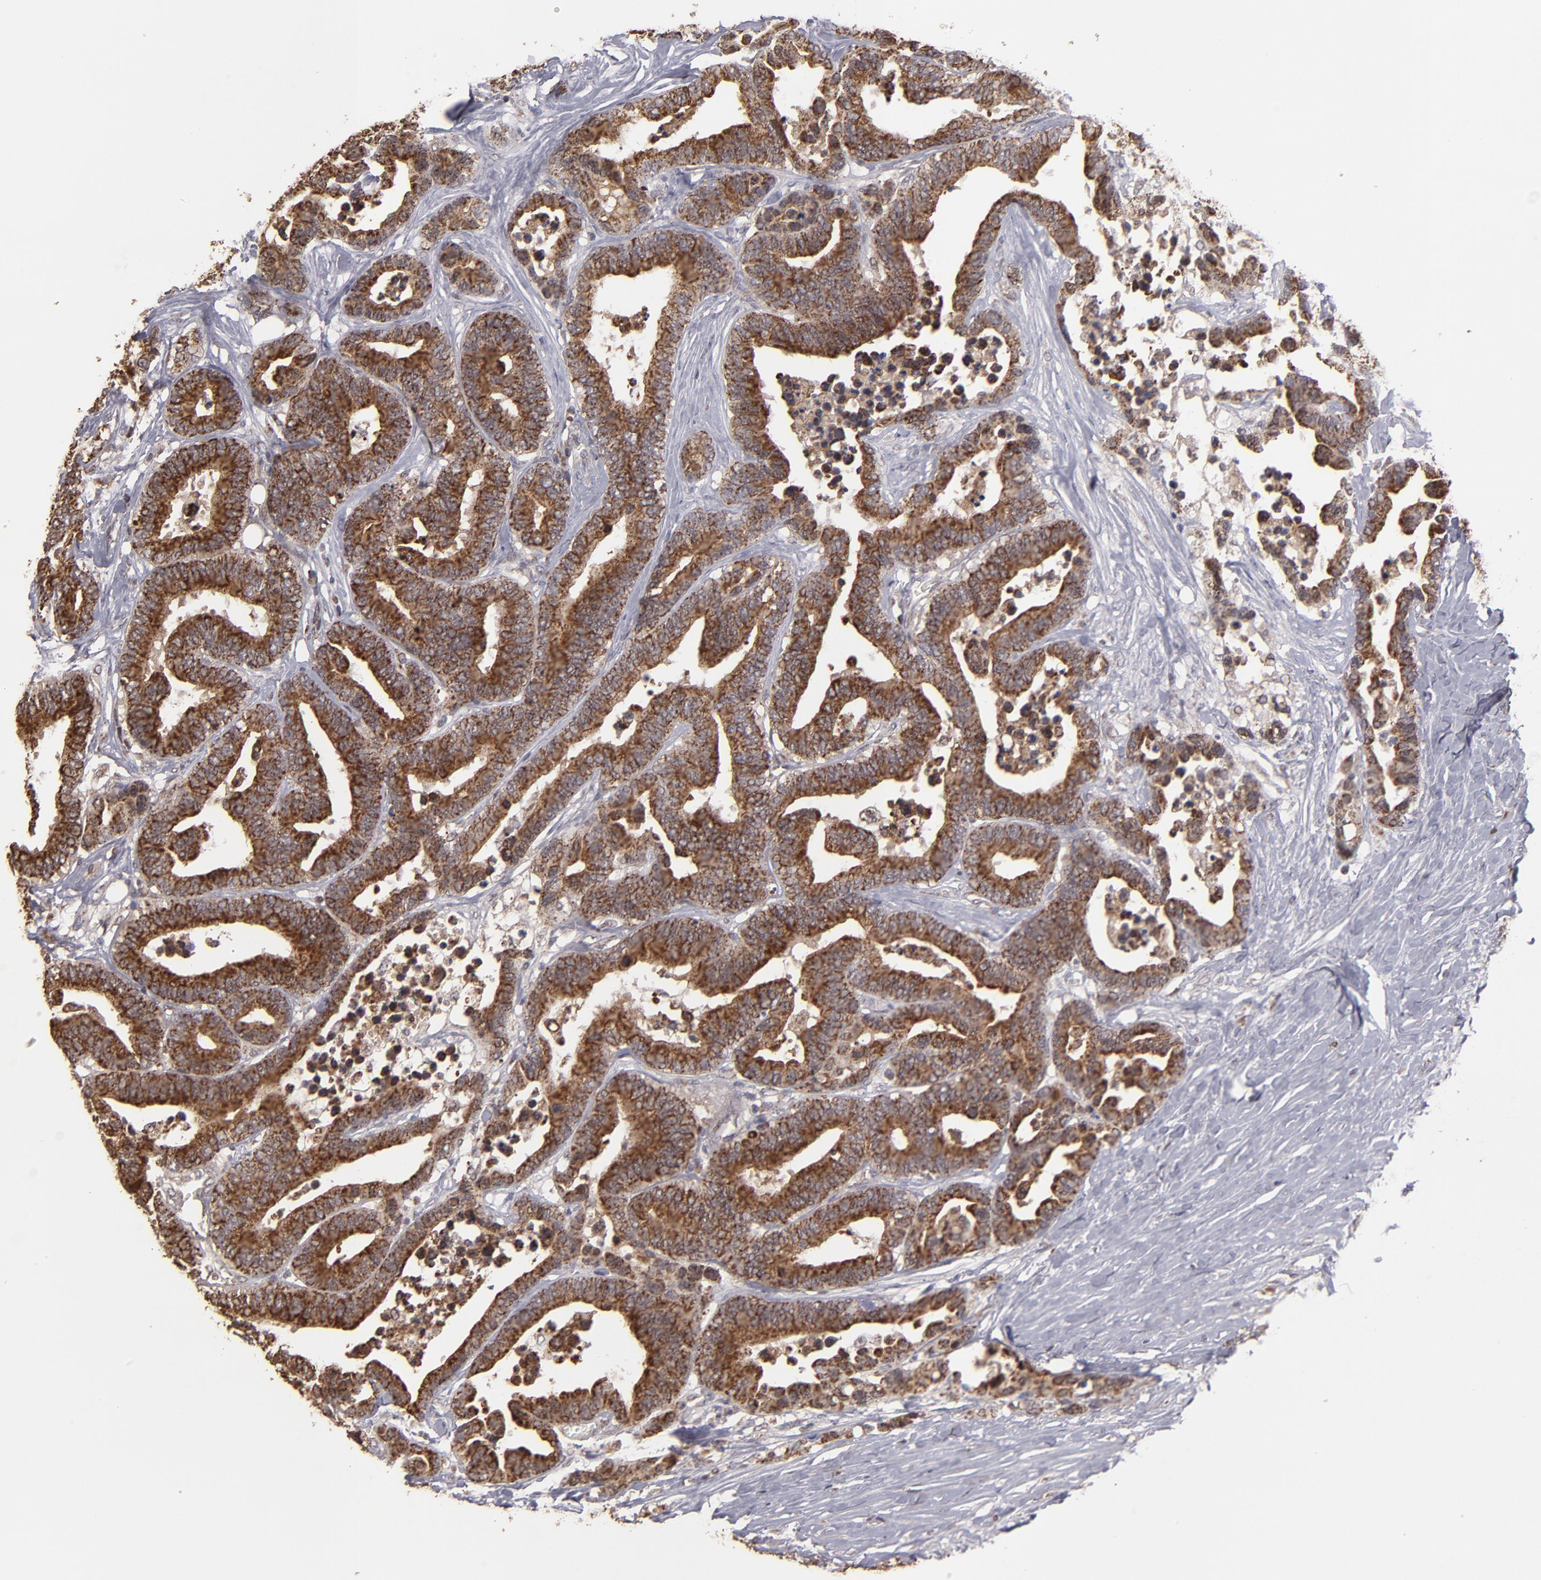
{"staining": {"intensity": "moderate", "quantity": ">75%", "location": "cytoplasmic/membranous"}, "tissue": "colorectal cancer", "cell_type": "Tumor cells", "image_type": "cancer", "snomed": [{"axis": "morphology", "description": "Adenocarcinoma, NOS"}, {"axis": "topography", "description": "Colon"}], "caption": "High-magnification brightfield microscopy of colorectal adenocarcinoma stained with DAB (3,3'-diaminobenzidine) (brown) and counterstained with hematoxylin (blue). tumor cells exhibit moderate cytoplasmic/membranous positivity is appreciated in about>75% of cells.", "gene": "SLC15A1", "patient": {"sex": "male", "age": 82}}